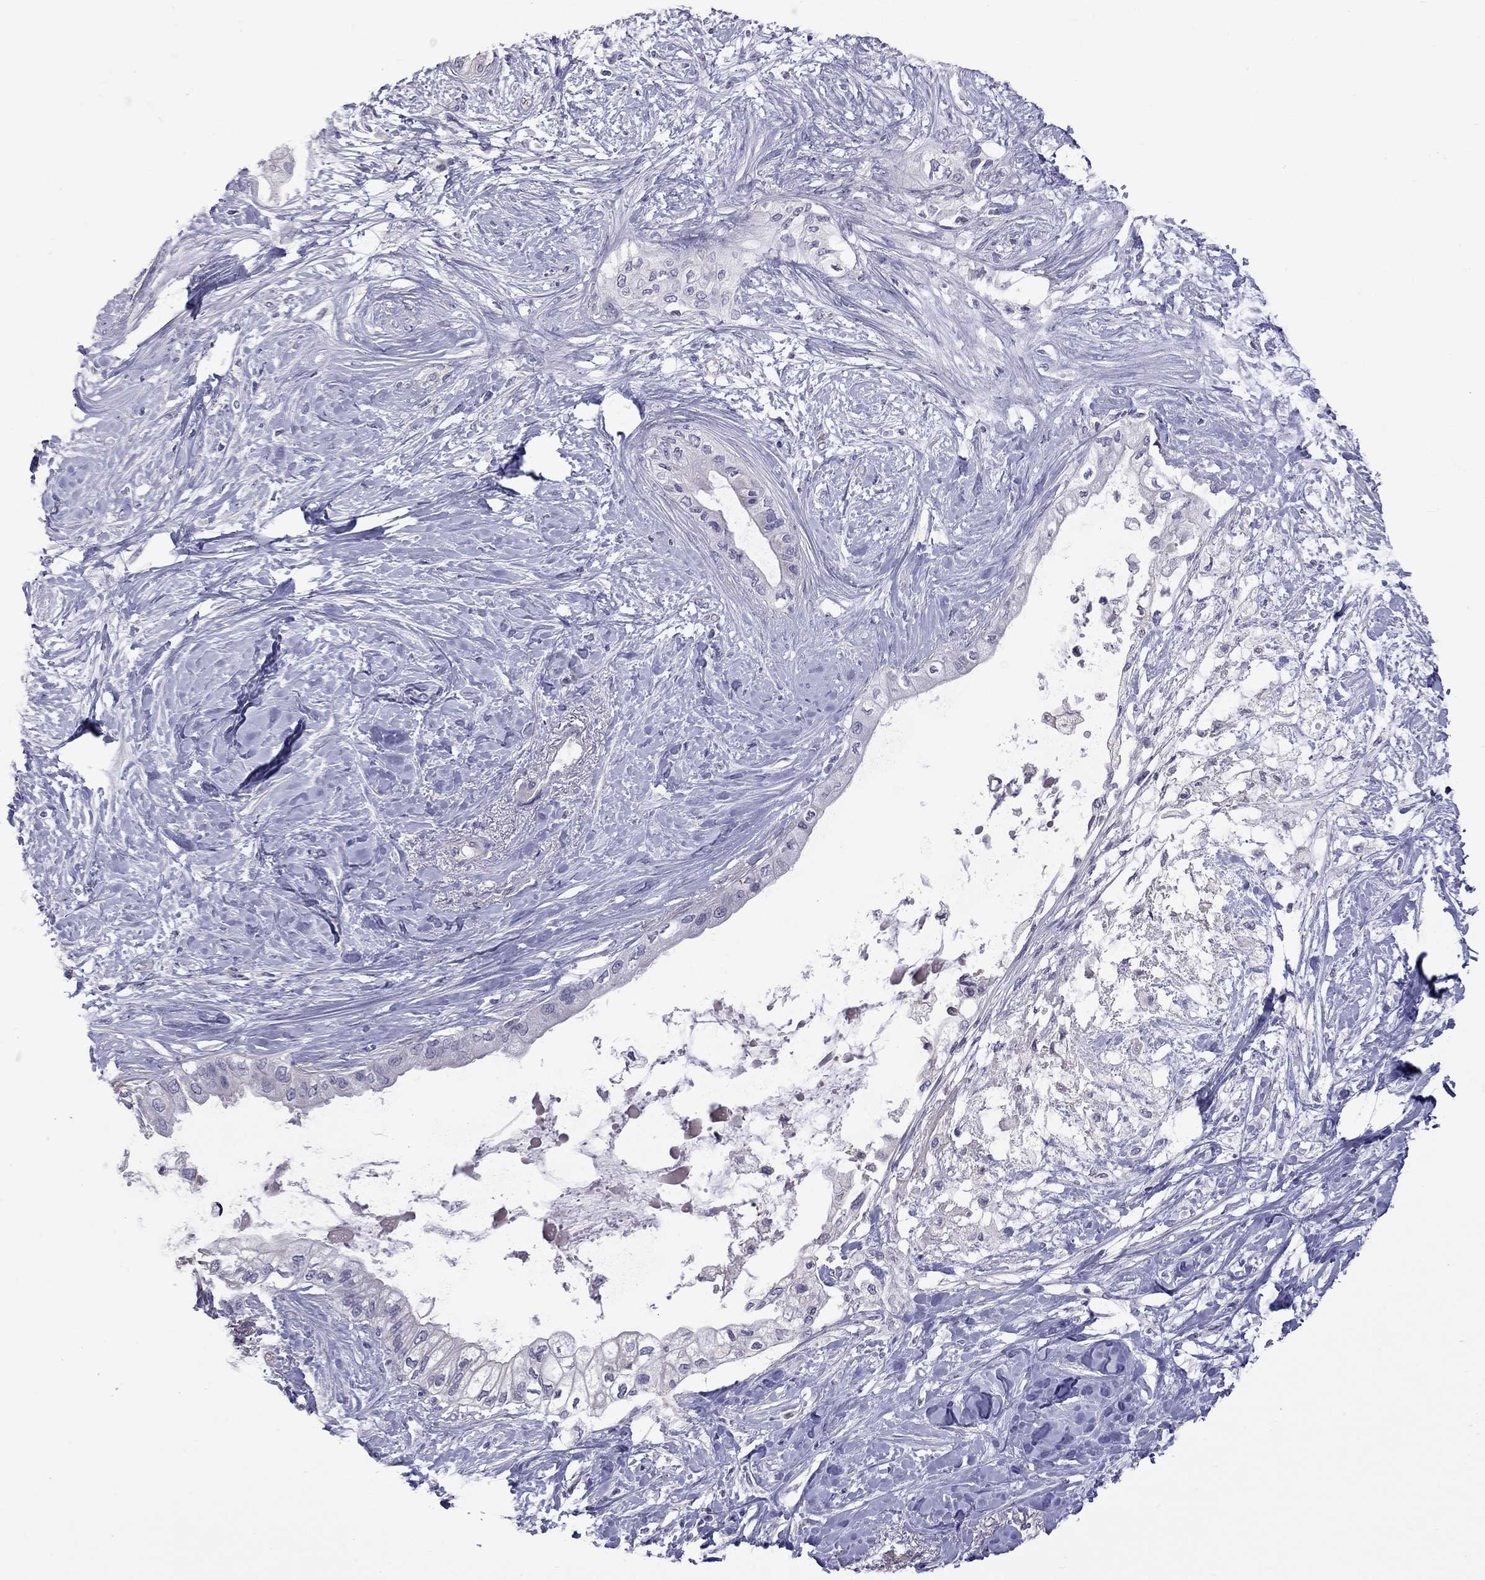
{"staining": {"intensity": "negative", "quantity": "none", "location": "none"}, "tissue": "pancreatic cancer", "cell_type": "Tumor cells", "image_type": "cancer", "snomed": [{"axis": "morphology", "description": "Normal tissue, NOS"}, {"axis": "morphology", "description": "Adenocarcinoma, NOS"}, {"axis": "topography", "description": "Pancreas"}, {"axis": "topography", "description": "Duodenum"}], "caption": "This is an IHC histopathology image of human pancreatic adenocarcinoma. There is no staining in tumor cells.", "gene": "FEZ1", "patient": {"sex": "female", "age": 60}}